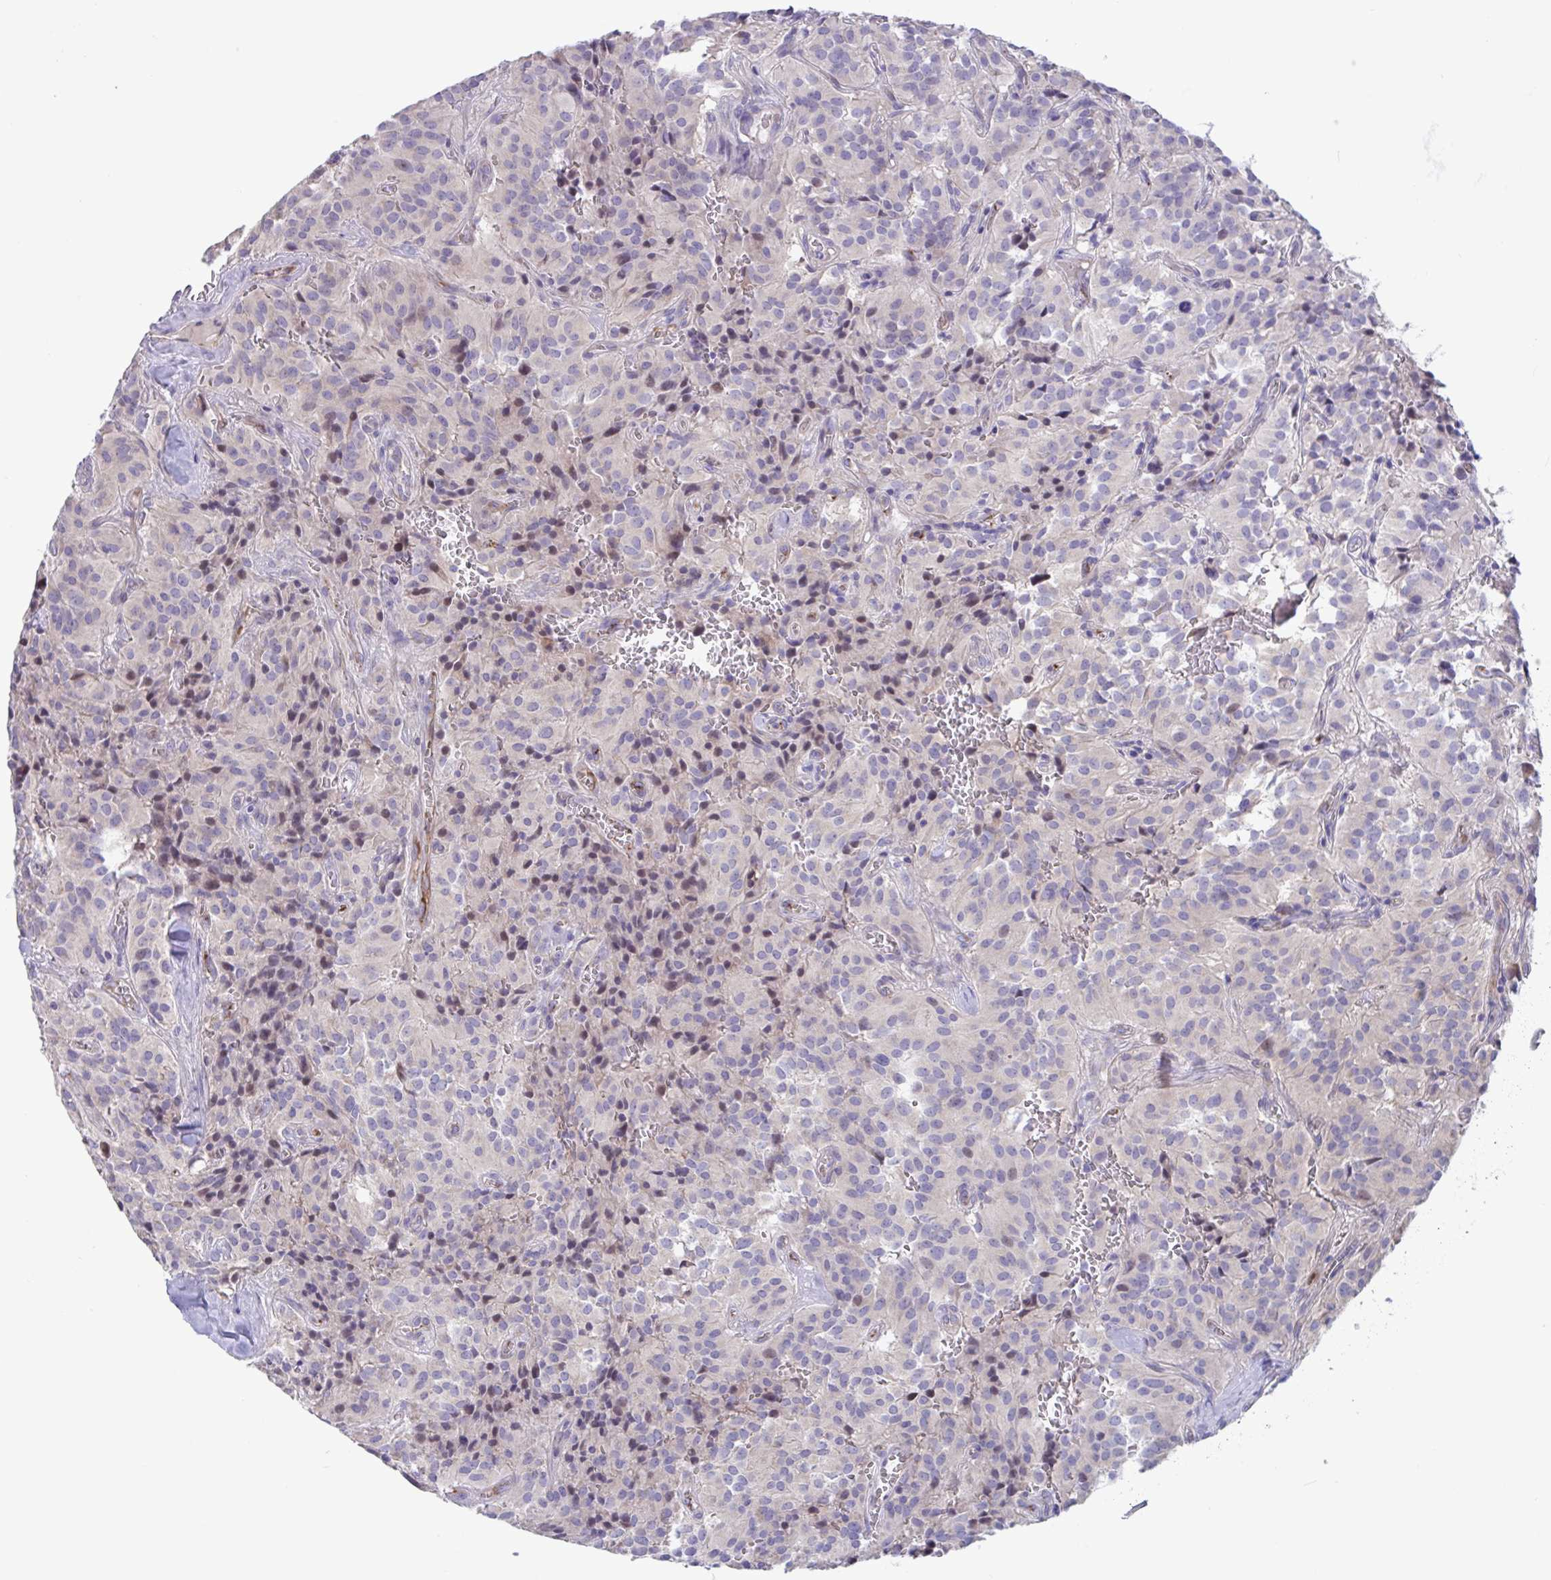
{"staining": {"intensity": "negative", "quantity": "none", "location": "none"}, "tissue": "glioma", "cell_type": "Tumor cells", "image_type": "cancer", "snomed": [{"axis": "morphology", "description": "Glioma, malignant, Low grade"}, {"axis": "topography", "description": "Brain"}], "caption": "This is an immunohistochemistry image of low-grade glioma (malignant). There is no staining in tumor cells.", "gene": "IL37", "patient": {"sex": "male", "age": 42}}